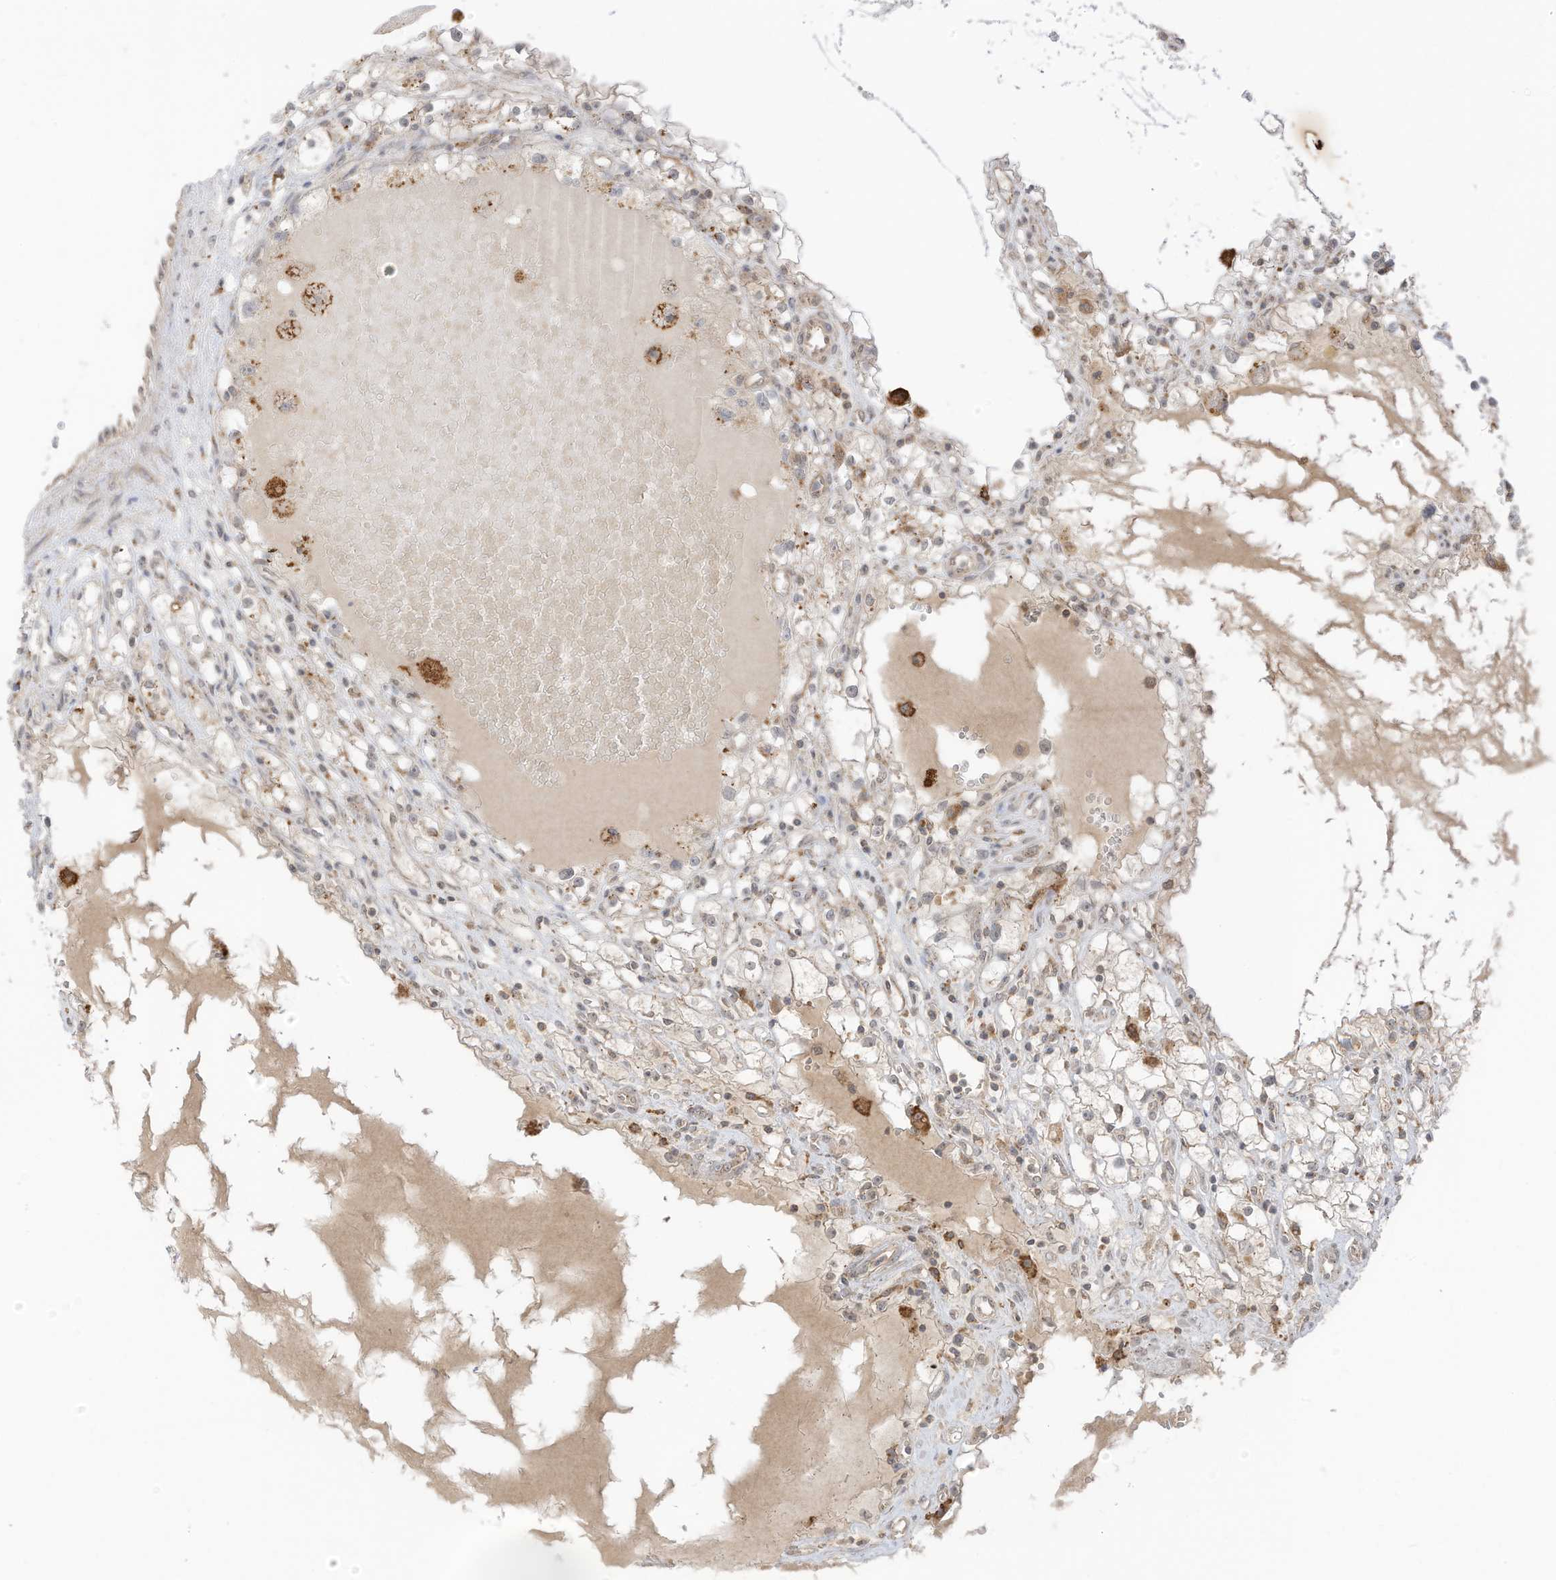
{"staining": {"intensity": "moderate", "quantity": "<25%", "location": "cytoplasmic/membranous"}, "tissue": "renal cancer", "cell_type": "Tumor cells", "image_type": "cancer", "snomed": [{"axis": "morphology", "description": "Adenocarcinoma, NOS"}, {"axis": "topography", "description": "Kidney"}], "caption": "Human renal cancer stained with a protein marker exhibits moderate staining in tumor cells.", "gene": "N4BP3", "patient": {"sex": "male", "age": 56}}